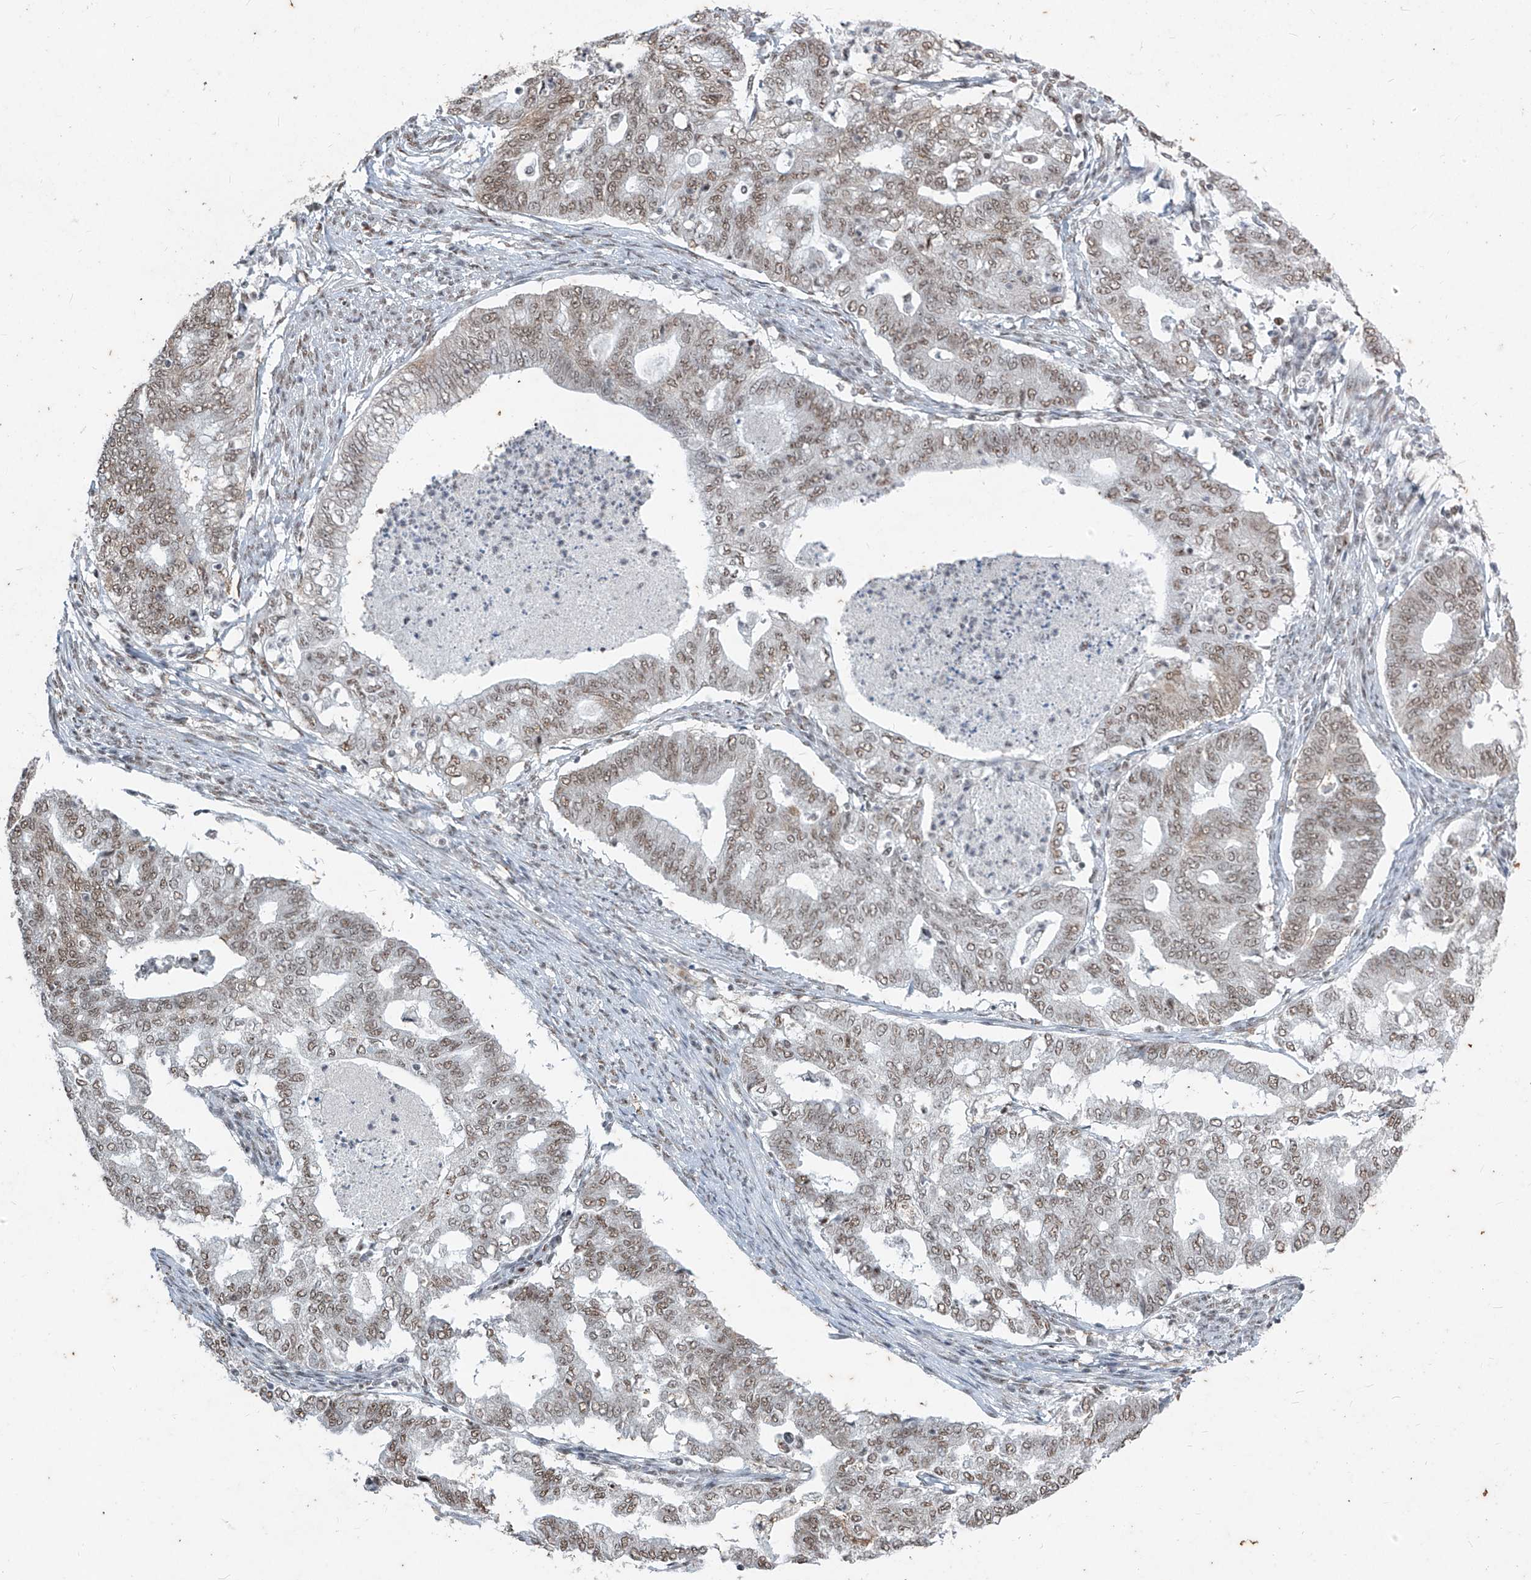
{"staining": {"intensity": "weak", "quantity": ">75%", "location": "nuclear"}, "tissue": "endometrial cancer", "cell_type": "Tumor cells", "image_type": "cancer", "snomed": [{"axis": "morphology", "description": "Adenocarcinoma, NOS"}, {"axis": "topography", "description": "Endometrium"}], "caption": "This image displays immunohistochemistry staining of endometrial cancer (adenocarcinoma), with low weak nuclear staining in approximately >75% of tumor cells.", "gene": "TFEC", "patient": {"sex": "female", "age": 79}}